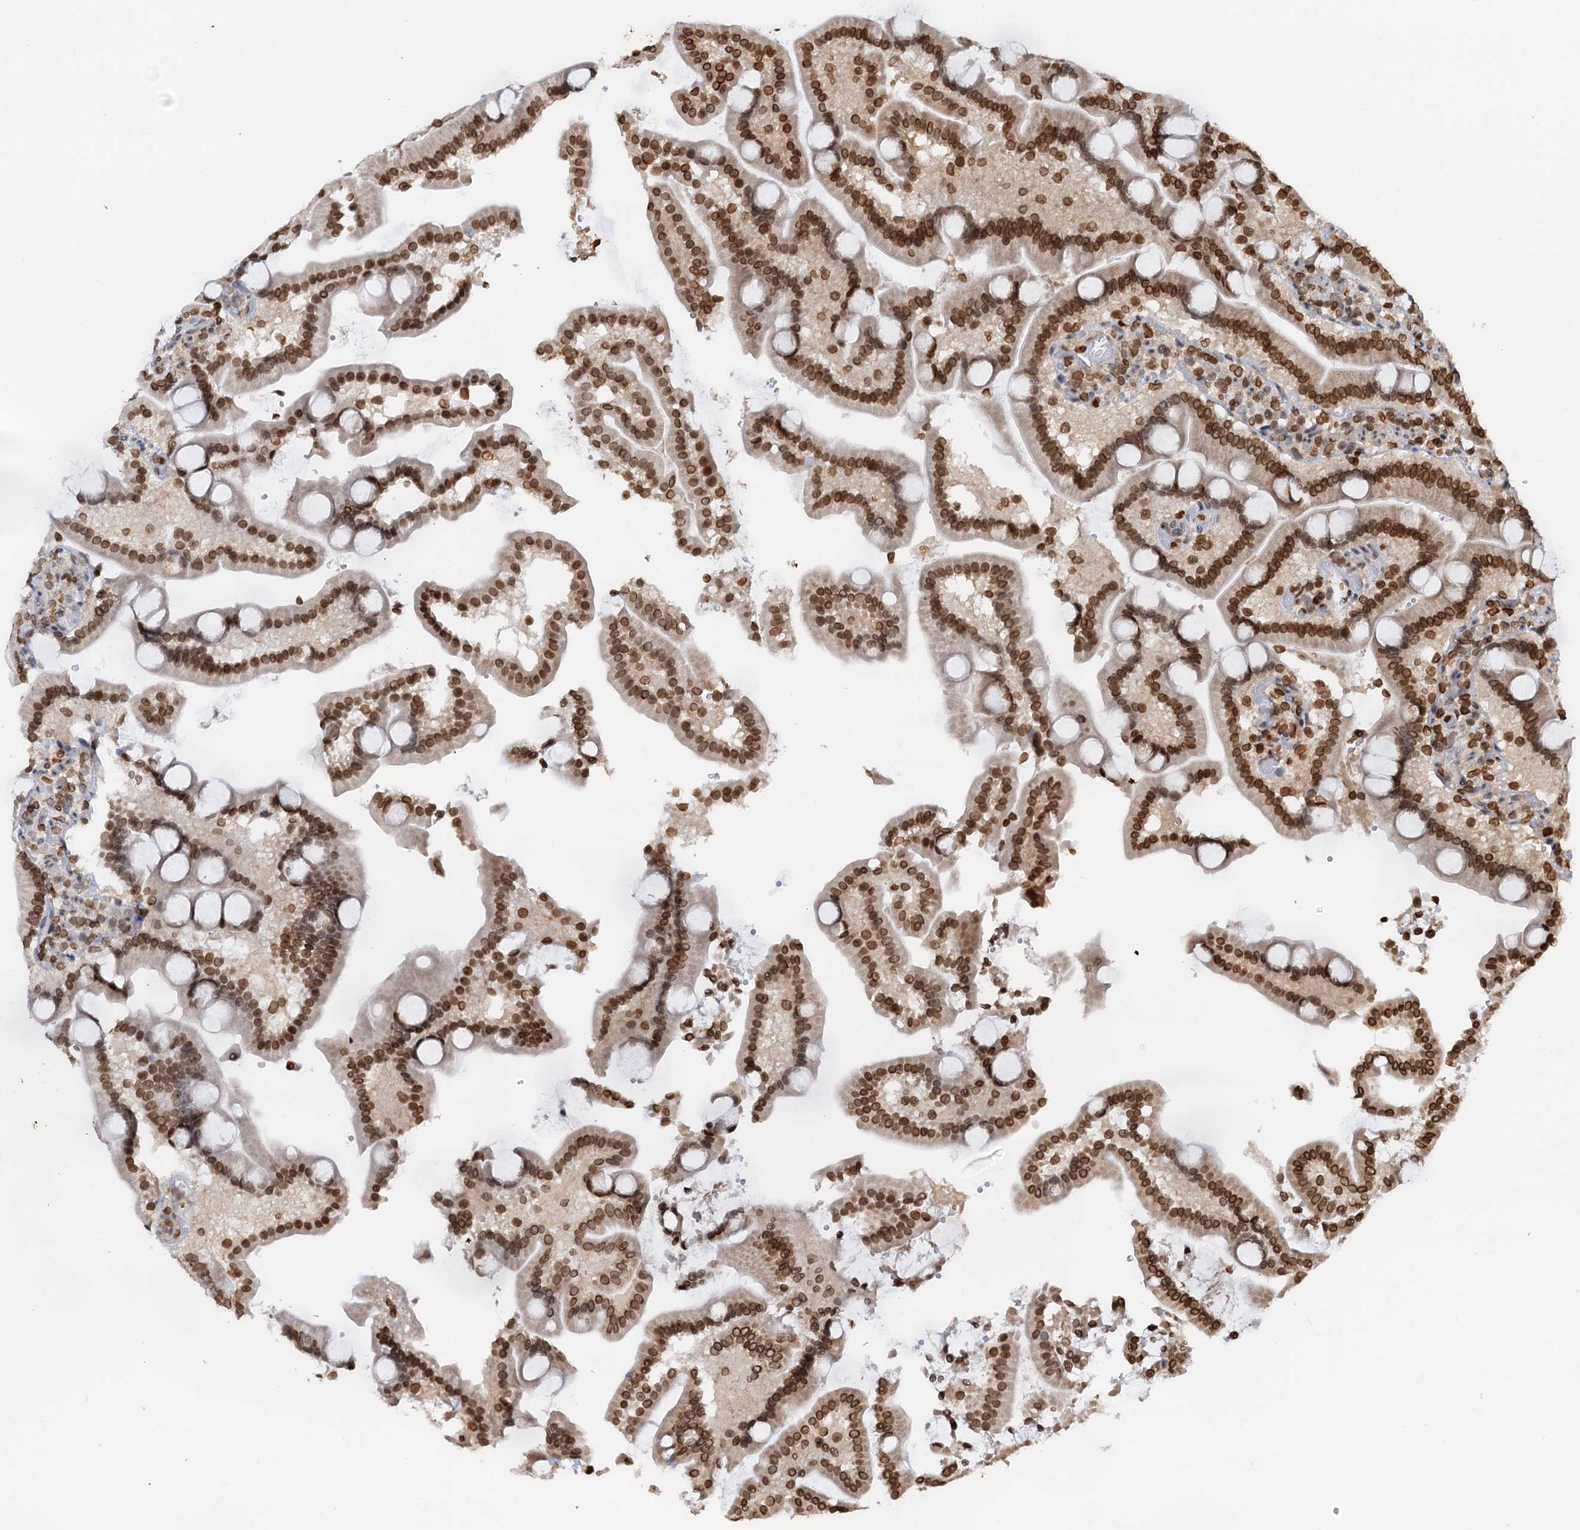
{"staining": {"intensity": "strong", "quantity": ">75%", "location": "nuclear"}, "tissue": "duodenum", "cell_type": "Glandular cells", "image_type": "normal", "snomed": [{"axis": "morphology", "description": "Normal tissue, NOS"}, {"axis": "topography", "description": "Duodenum"}], "caption": "A high-resolution histopathology image shows immunohistochemistry (IHC) staining of normal duodenum, which exhibits strong nuclear positivity in approximately >75% of glandular cells.", "gene": "ZC3H13", "patient": {"sex": "male", "age": 55}}